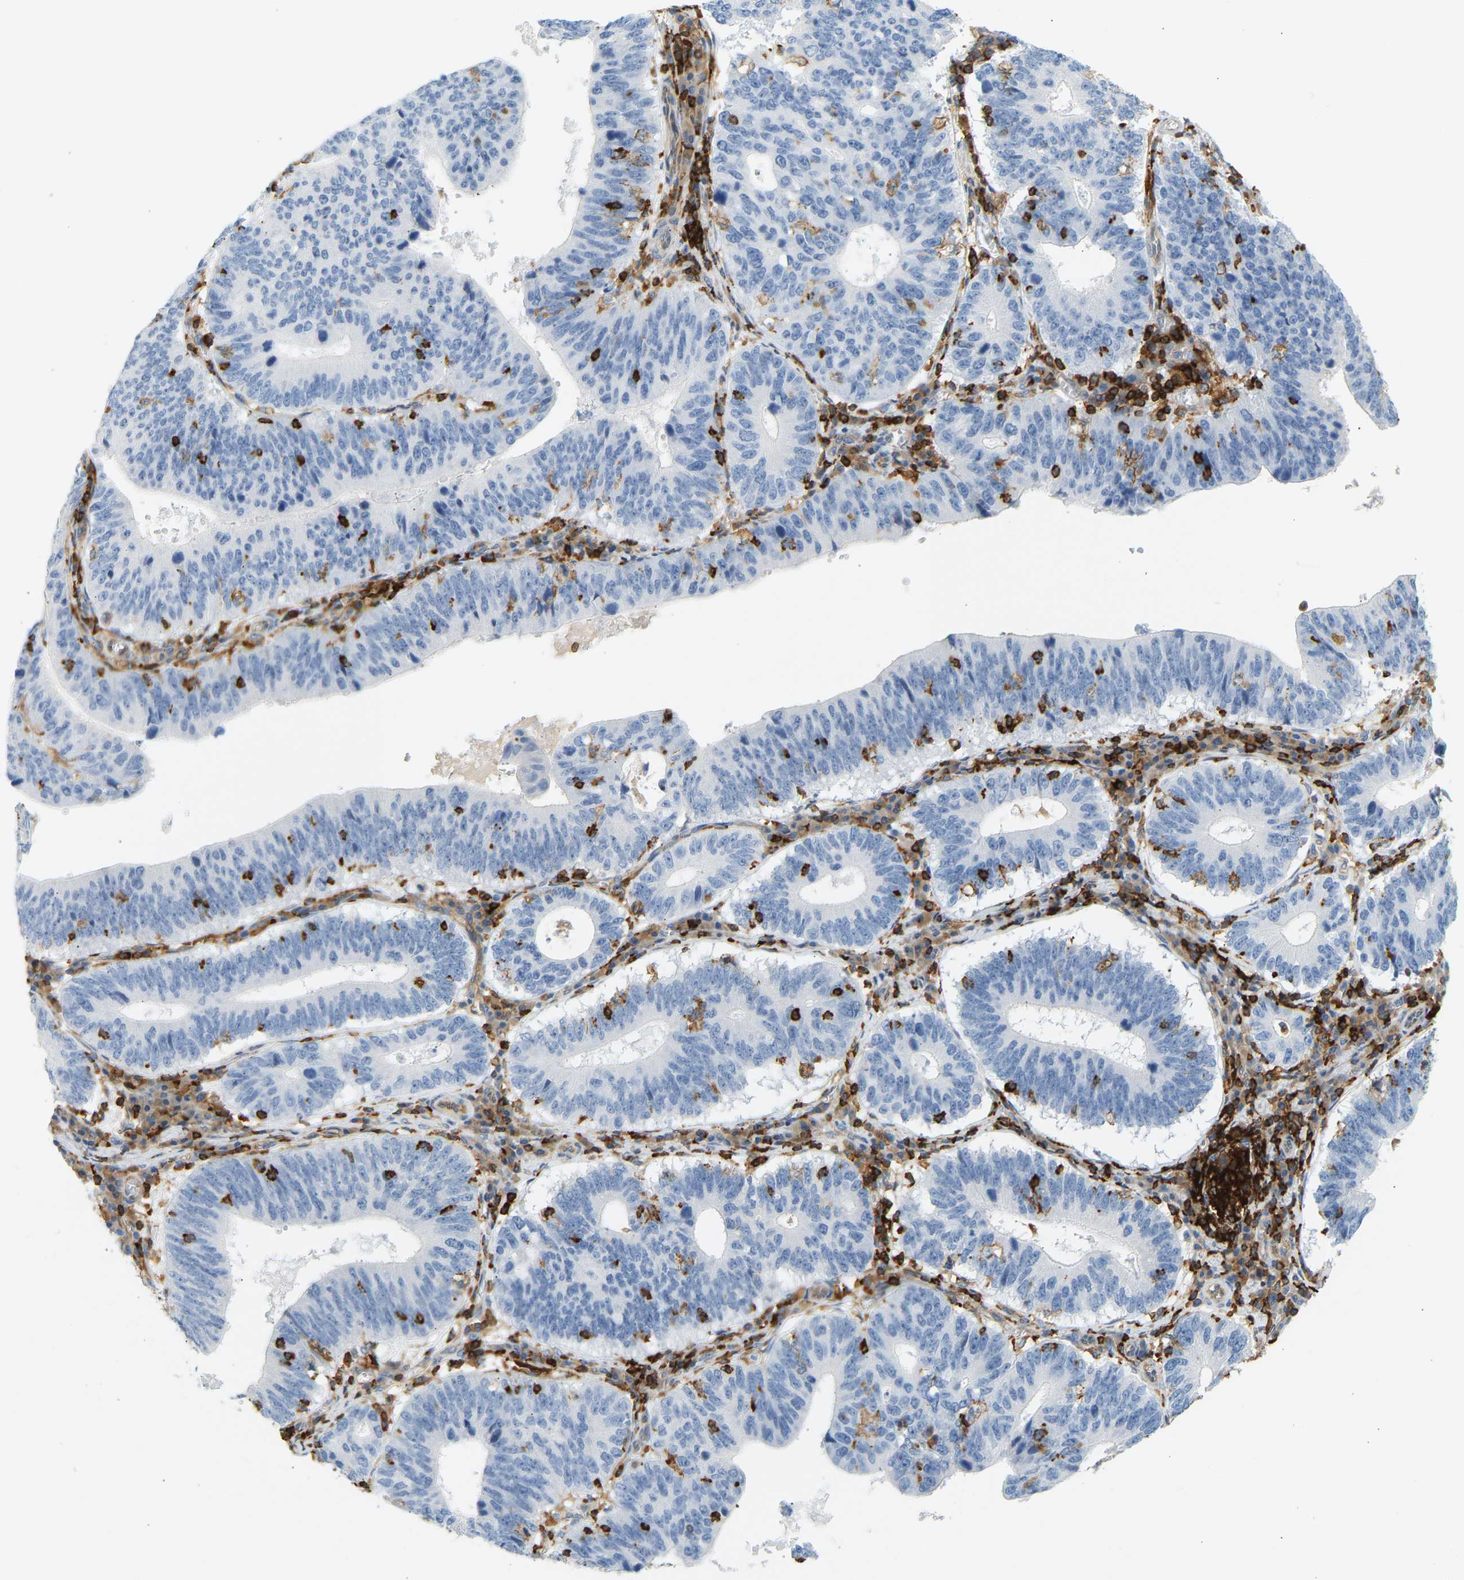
{"staining": {"intensity": "negative", "quantity": "none", "location": "none"}, "tissue": "stomach cancer", "cell_type": "Tumor cells", "image_type": "cancer", "snomed": [{"axis": "morphology", "description": "Adenocarcinoma, NOS"}, {"axis": "topography", "description": "Stomach"}], "caption": "Tumor cells show no significant staining in adenocarcinoma (stomach).", "gene": "FNBP1", "patient": {"sex": "male", "age": 59}}